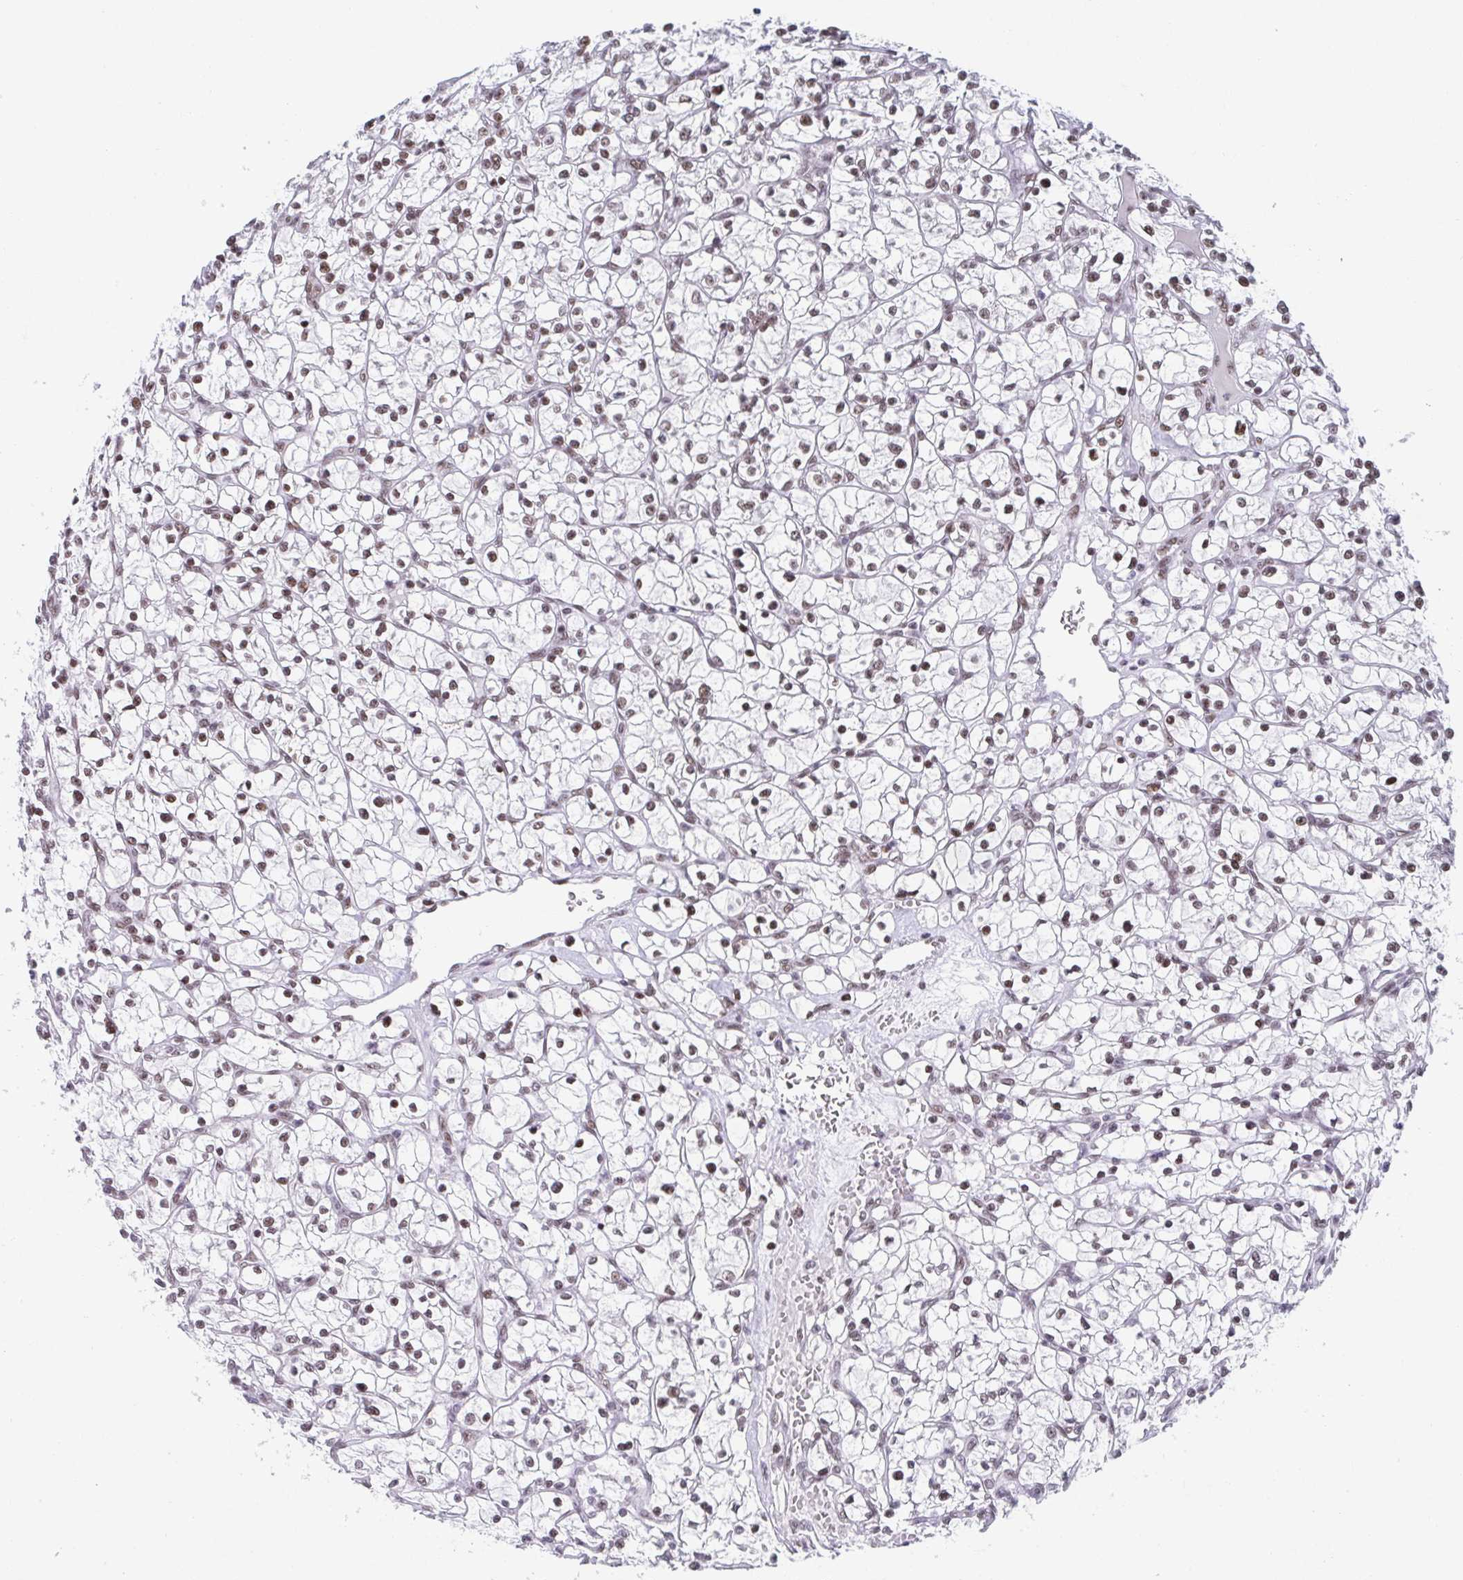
{"staining": {"intensity": "moderate", "quantity": ">75%", "location": "nuclear"}, "tissue": "renal cancer", "cell_type": "Tumor cells", "image_type": "cancer", "snomed": [{"axis": "morphology", "description": "Adenocarcinoma, NOS"}, {"axis": "topography", "description": "Kidney"}], "caption": "Immunohistochemistry (DAB) staining of renal cancer reveals moderate nuclear protein staining in about >75% of tumor cells.", "gene": "SLC7A10", "patient": {"sex": "female", "age": 64}}